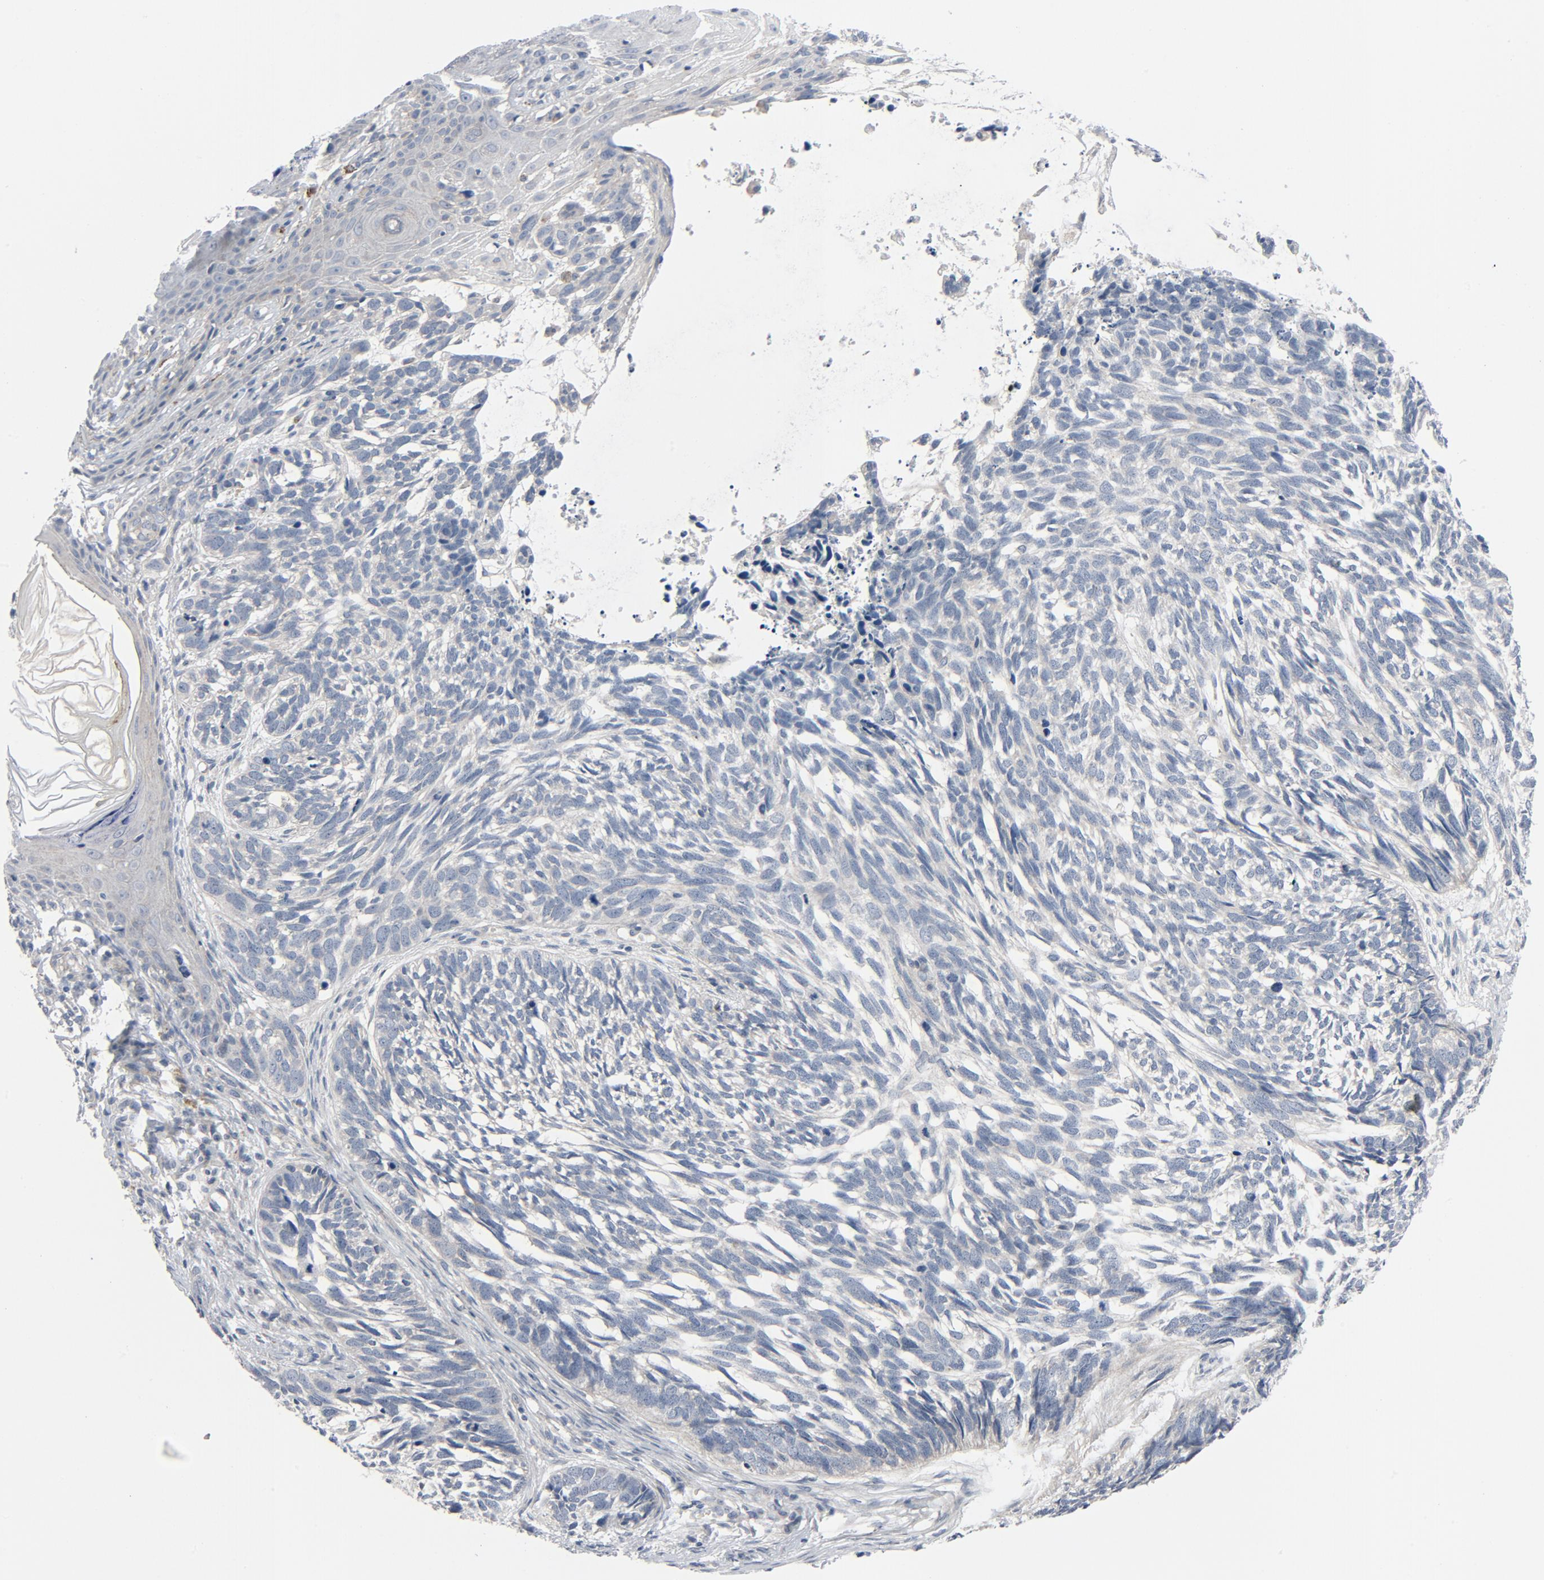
{"staining": {"intensity": "negative", "quantity": "none", "location": "none"}, "tissue": "skin cancer", "cell_type": "Tumor cells", "image_type": "cancer", "snomed": [{"axis": "morphology", "description": "Basal cell carcinoma"}, {"axis": "topography", "description": "Skin"}], "caption": "IHC histopathology image of human skin cancer (basal cell carcinoma) stained for a protein (brown), which shows no staining in tumor cells. The staining was performed using DAB (3,3'-diaminobenzidine) to visualize the protein expression in brown, while the nuclei were stained in blue with hematoxylin (Magnification: 20x).", "gene": "TSG101", "patient": {"sex": "male", "age": 63}}